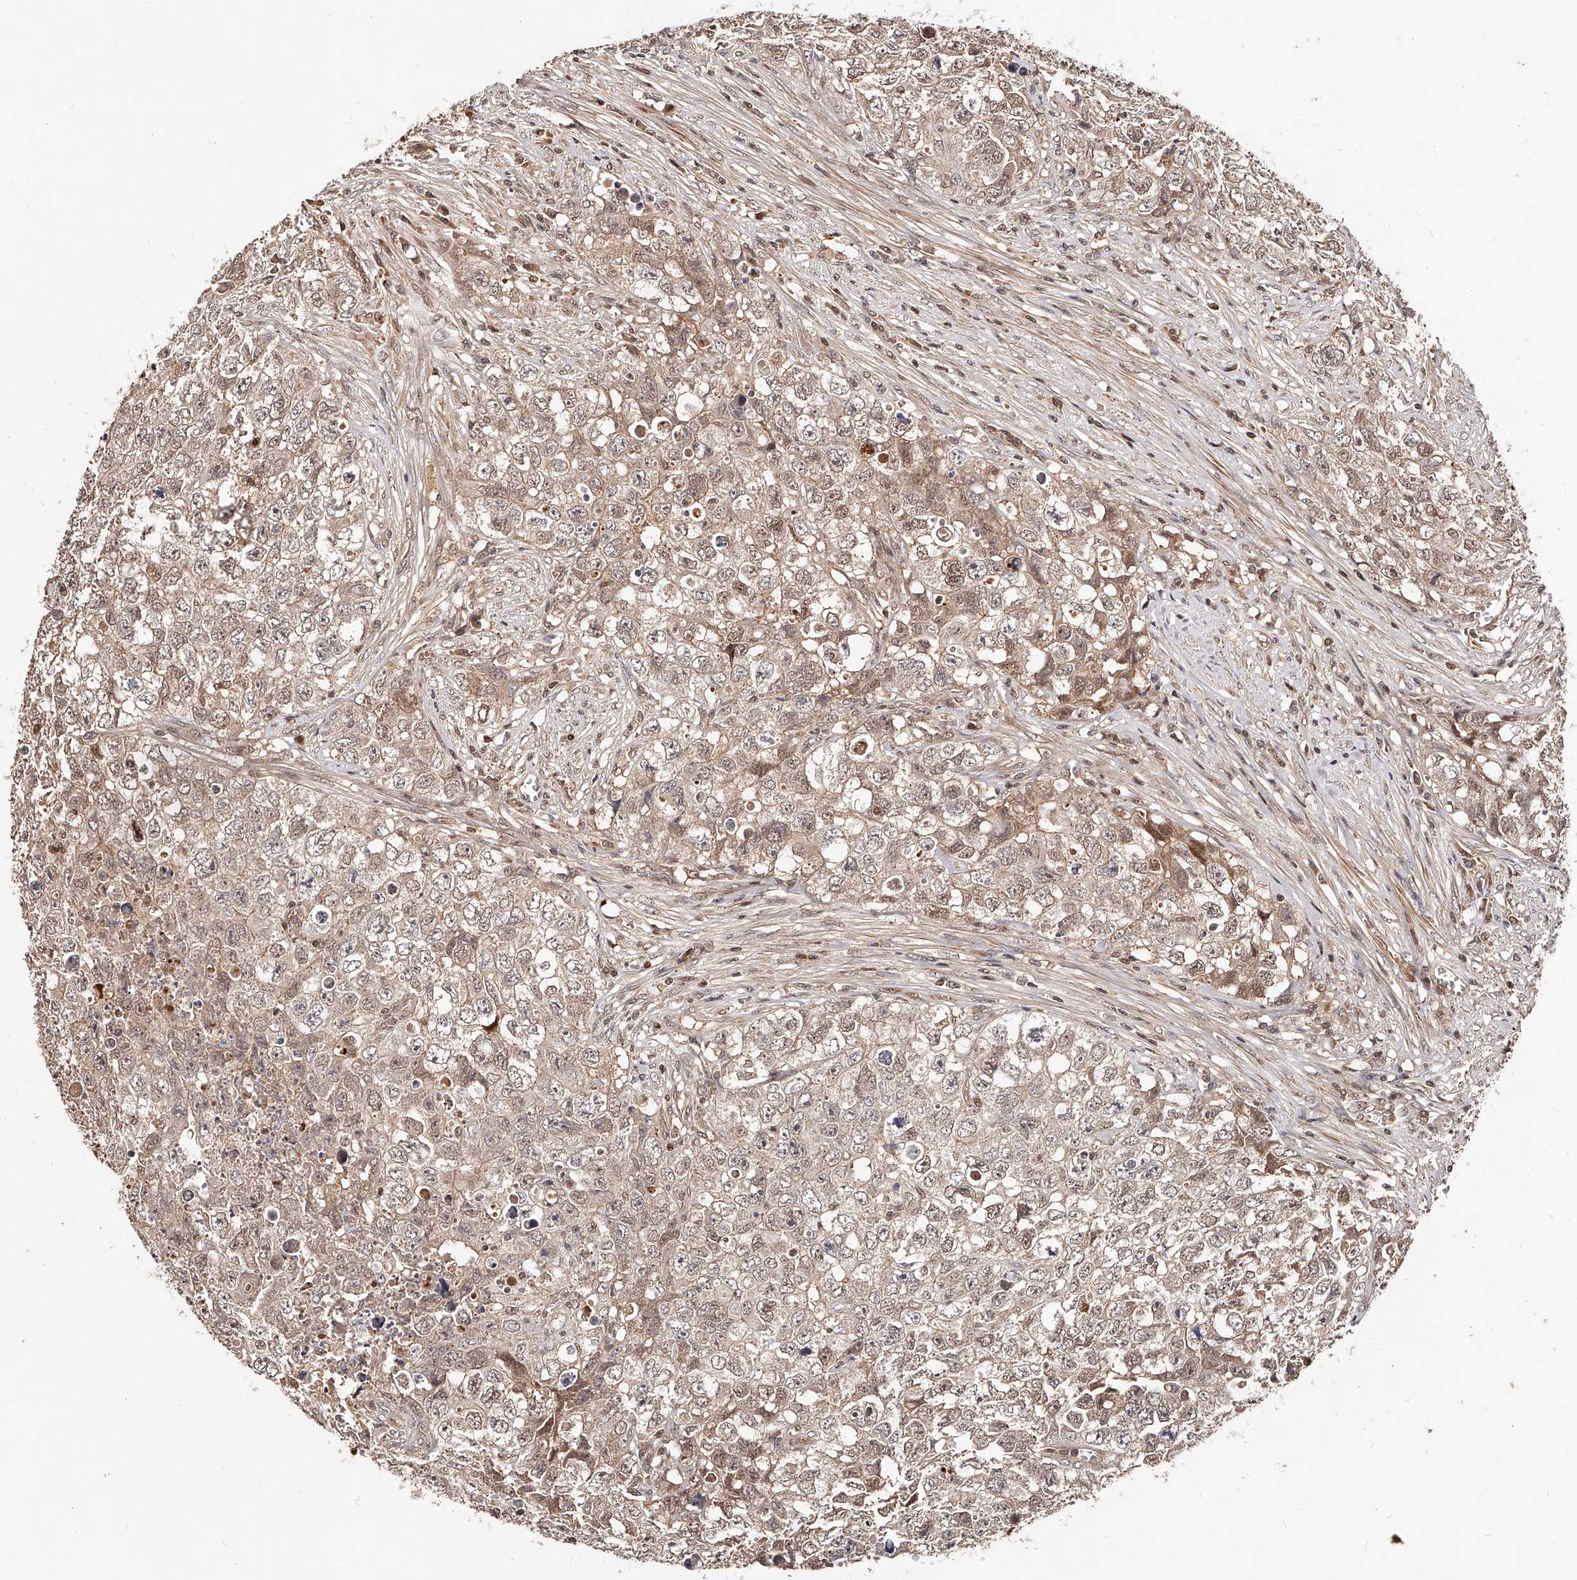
{"staining": {"intensity": "moderate", "quantity": "25%-75%", "location": "cytoplasmic/membranous,nuclear"}, "tissue": "testis cancer", "cell_type": "Tumor cells", "image_type": "cancer", "snomed": [{"axis": "morphology", "description": "Seminoma, NOS"}, {"axis": "morphology", "description": "Carcinoma, Embryonal, NOS"}, {"axis": "topography", "description": "Testis"}], "caption": "This histopathology image displays IHC staining of testis cancer (embryonal carcinoma), with medium moderate cytoplasmic/membranous and nuclear staining in approximately 25%-75% of tumor cells.", "gene": "CUL7", "patient": {"sex": "male", "age": 43}}